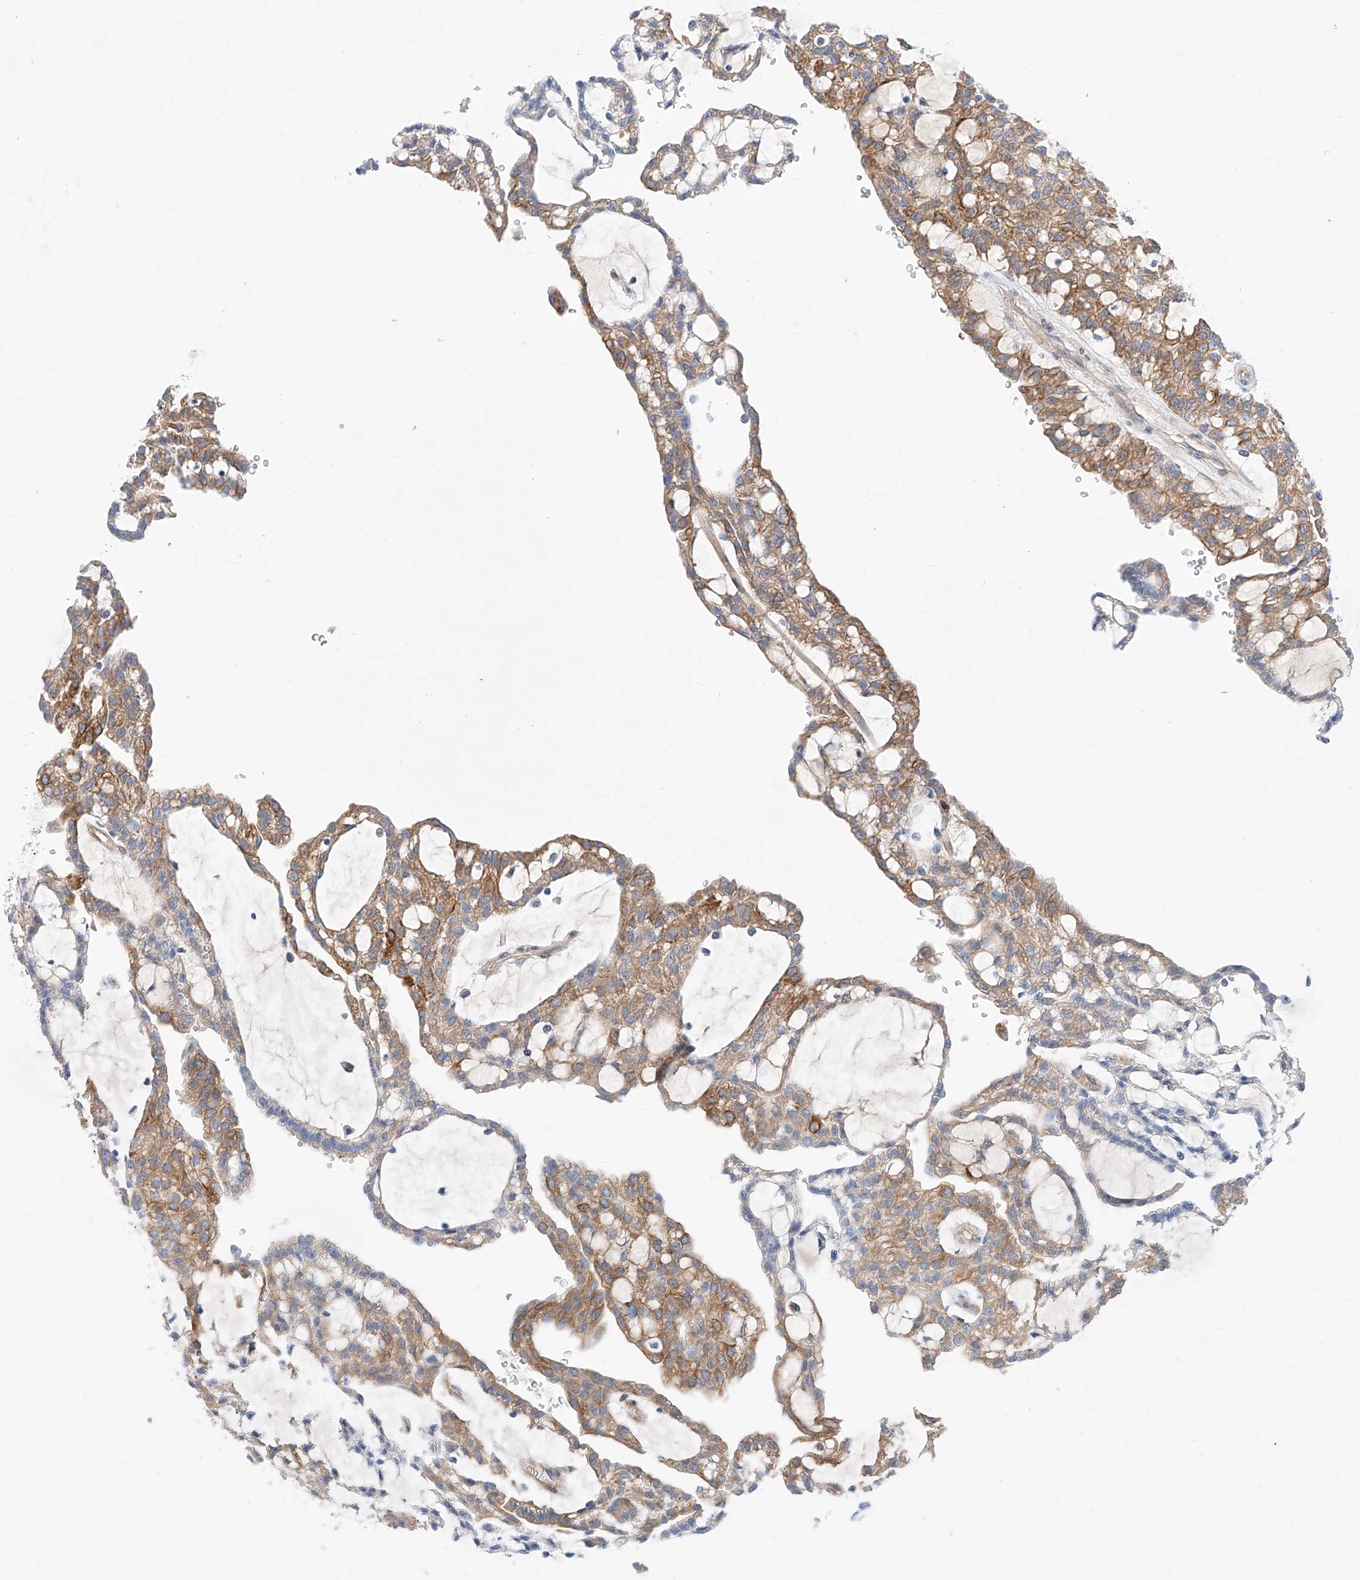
{"staining": {"intensity": "moderate", "quantity": ">75%", "location": "cytoplasmic/membranous"}, "tissue": "renal cancer", "cell_type": "Tumor cells", "image_type": "cancer", "snomed": [{"axis": "morphology", "description": "Adenocarcinoma, NOS"}, {"axis": "topography", "description": "Kidney"}], "caption": "Human renal cancer (adenocarcinoma) stained with a protein marker reveals moderate staining in tumor cells.", "gene": "SBSPON", "patient": {"sex": "male", "age": 63}}